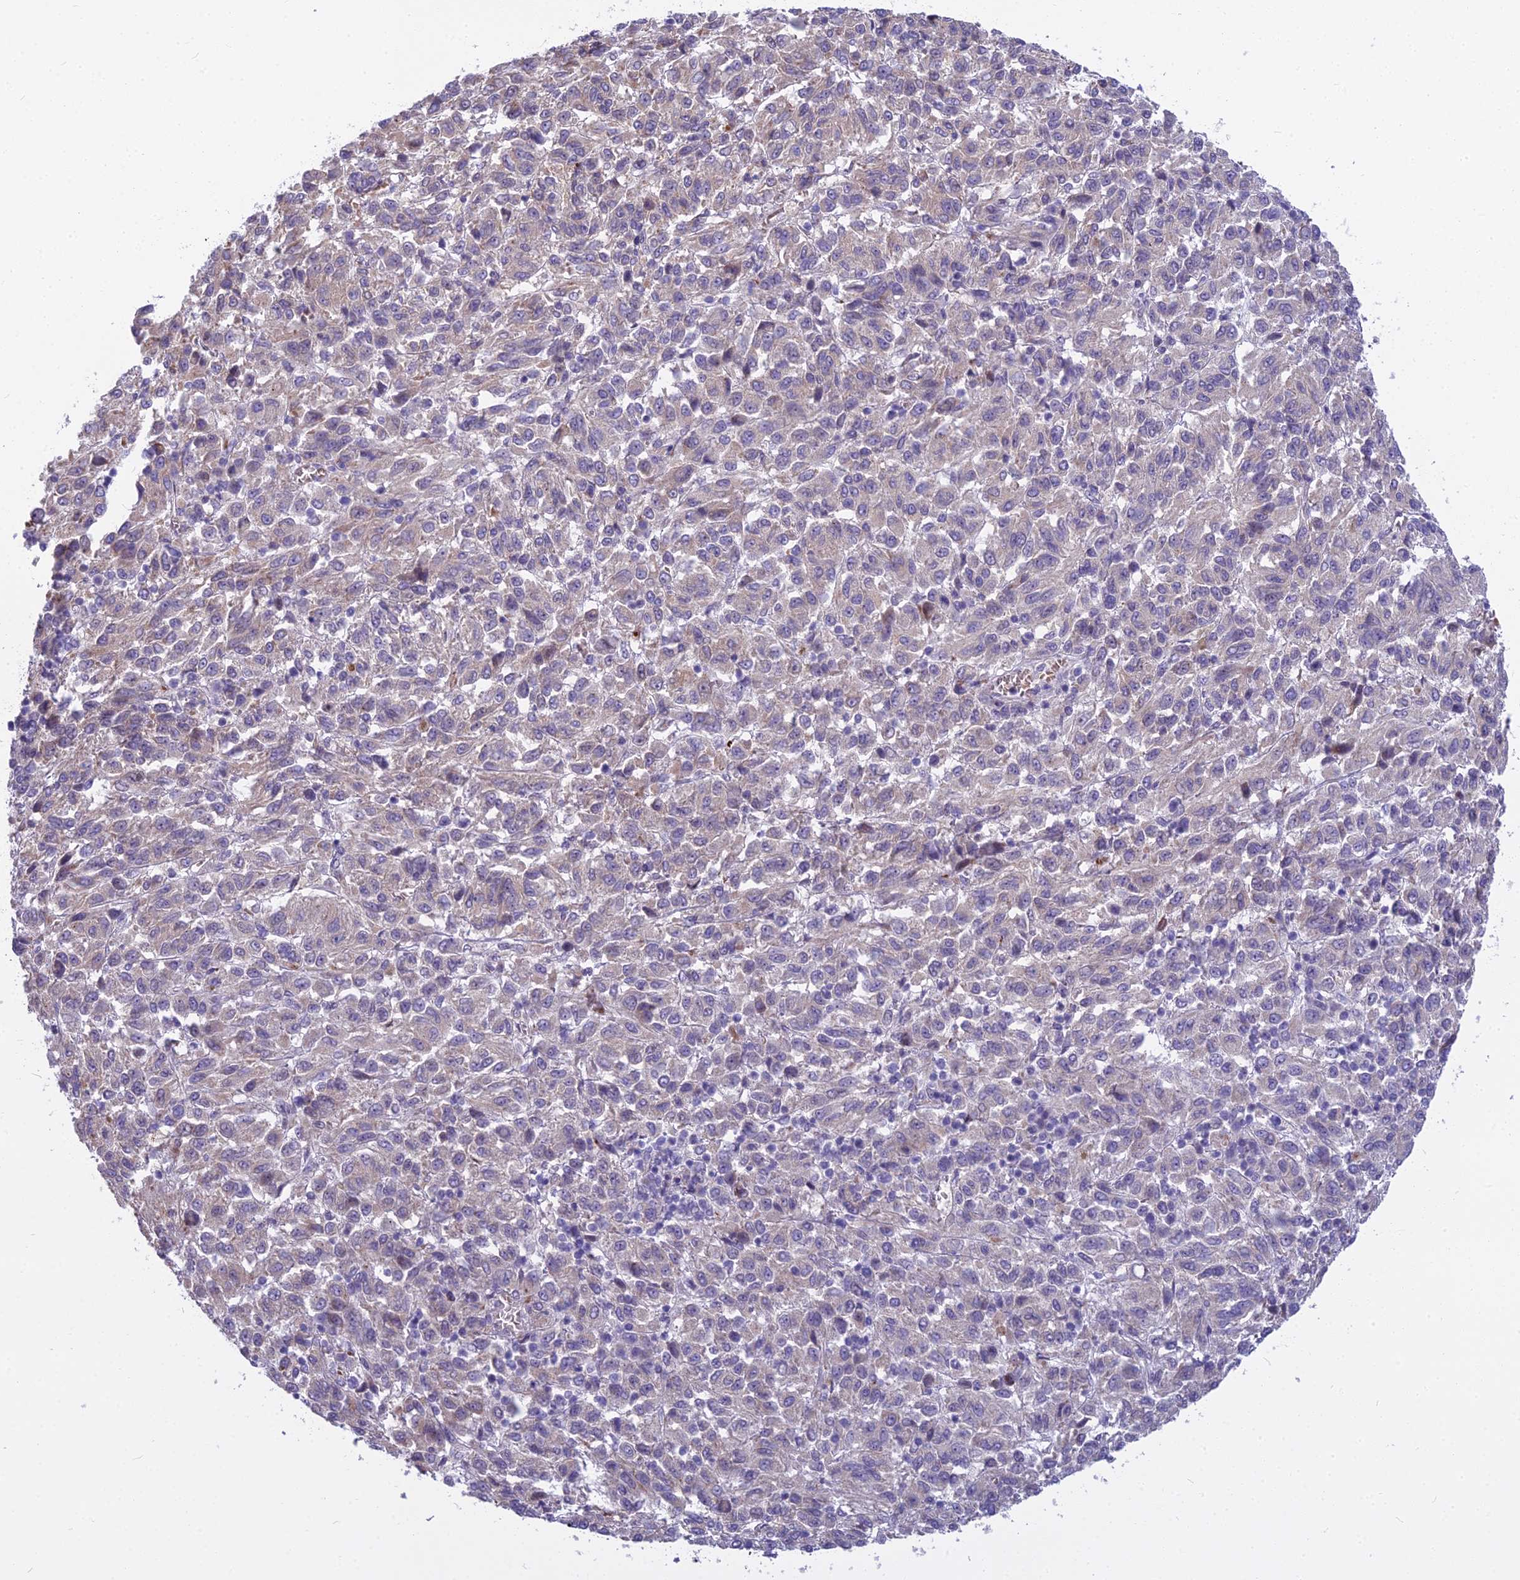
{"staining": {"intensity": "negative", "quantity": "none", "location": "none"}, "tissue": "melanoma", "cell_type": "Tumor cells", "image_type": "cancer", "snomed": [{"axis": "morphology", "description": "Malignant melanoma, Metastatic site"}, {"axis": "topography", "description": "Lung"}], "caption": "Tumor cells show no significant protein staining in malignant melanoma (metastatic site). The staining was performed using DAB (3,3'-diaminobenzidine) to visualize the protein expression in brown, while the nuclei were stained in blue with hematoxylin (Magnification: 20x).", "gene": "PCDHB14", "patient": {"sex": "male", "age": 64}}